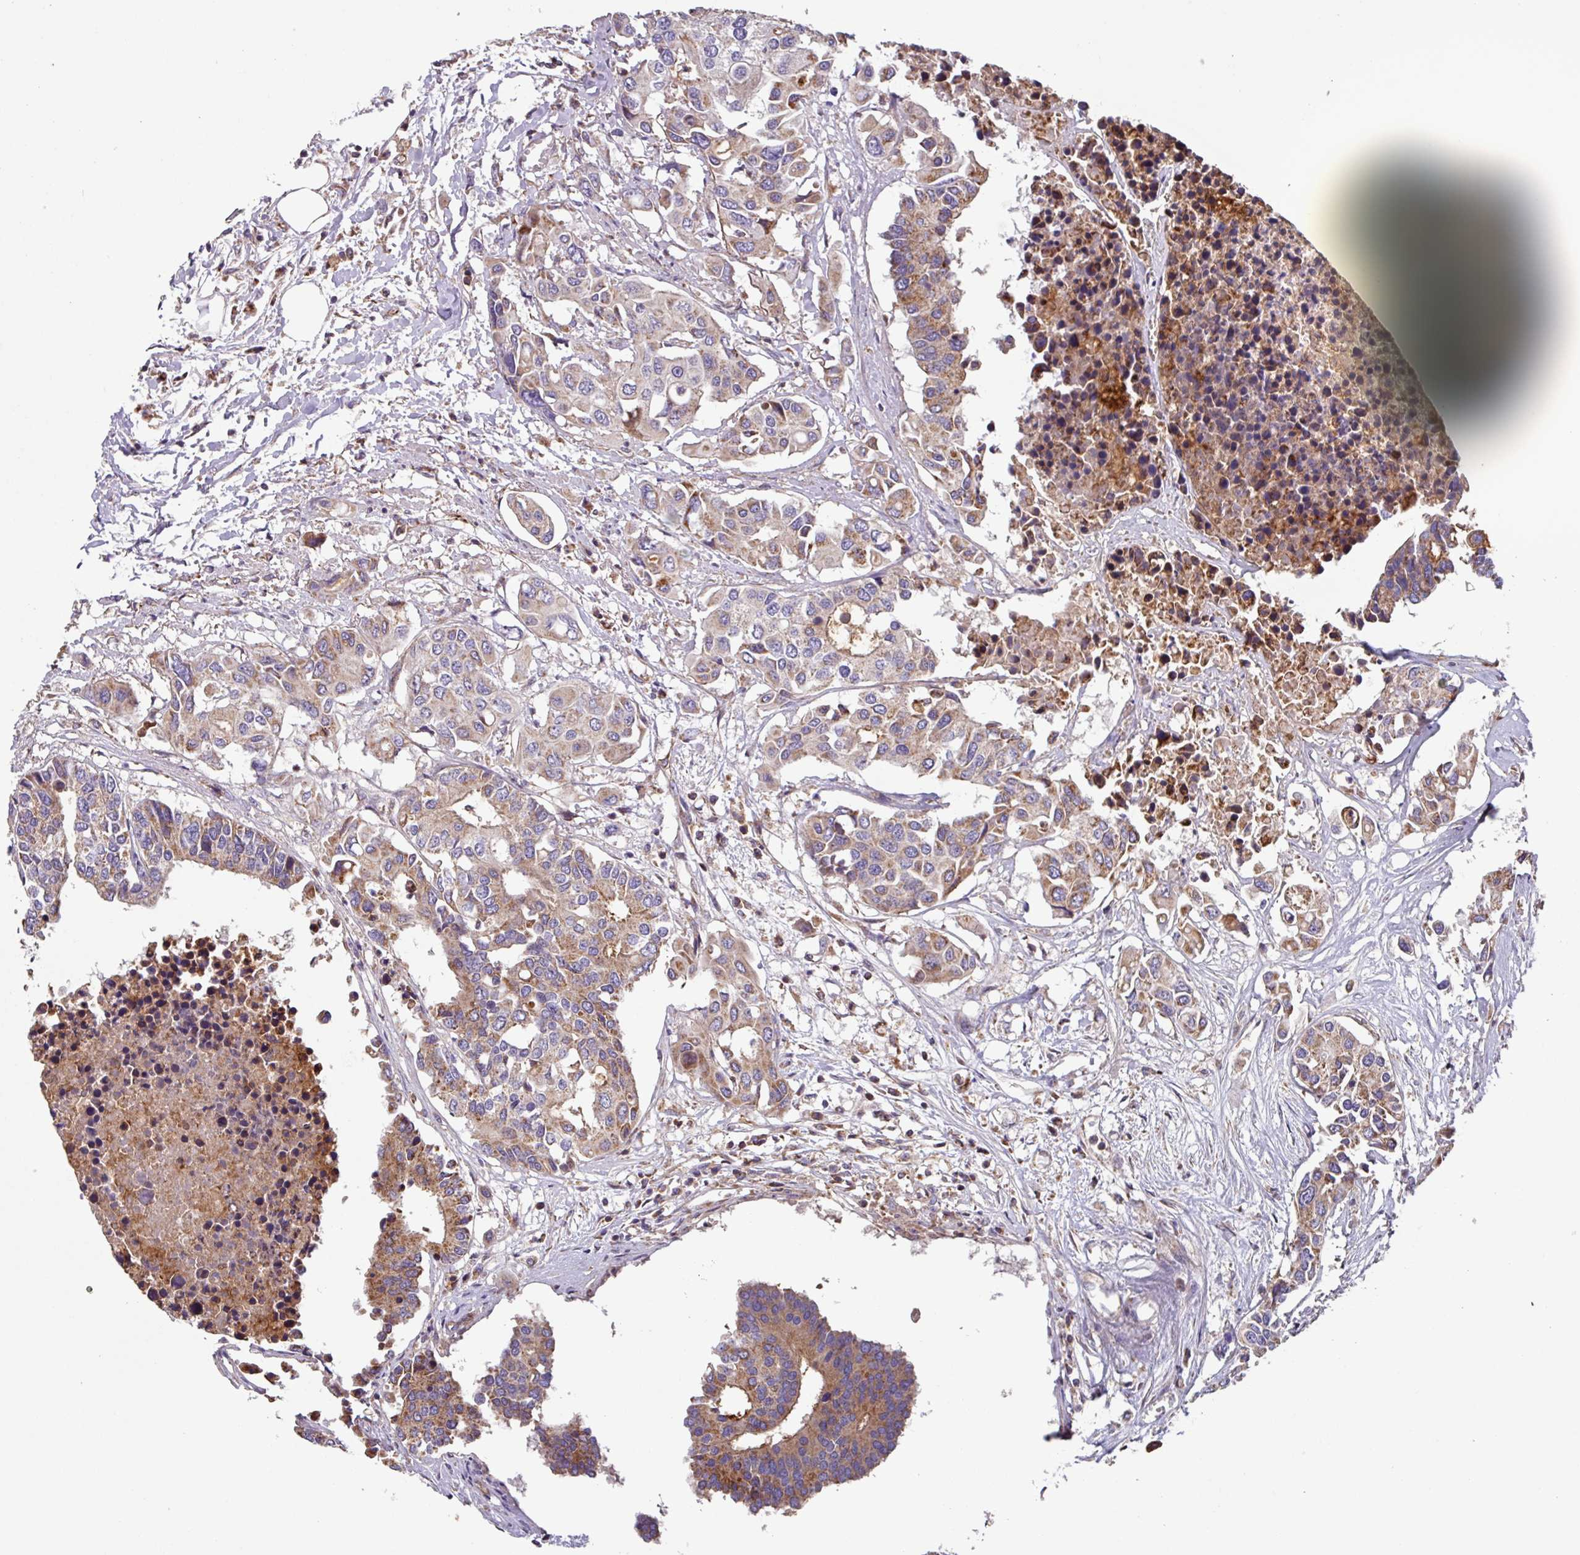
{"staining": {"intensity": "moderate", "quantity": "25%-75%", "location": "cytoplasmic/membranous"}, "tissue": "colorectal cancer", "cell_type": "Tumor cells", "image_type": "cancer", "snomed": [{"axis": "morphology", "description": "Adenocarcinoma, NOS"}, {"axis": "topography", "description": "Colon"}], "caption": "This histopathology image shows colorectal adenocarcinoma stained with immunohistochemistry (IHC) to label a protein in brown. The cytoplasmic/membranous of tumor cells show moderate positivity for the protein. Nuclei are counter-stained blue.", "gene": "PLEKHD1", "patient": {"sex": "male", "age": 77}}